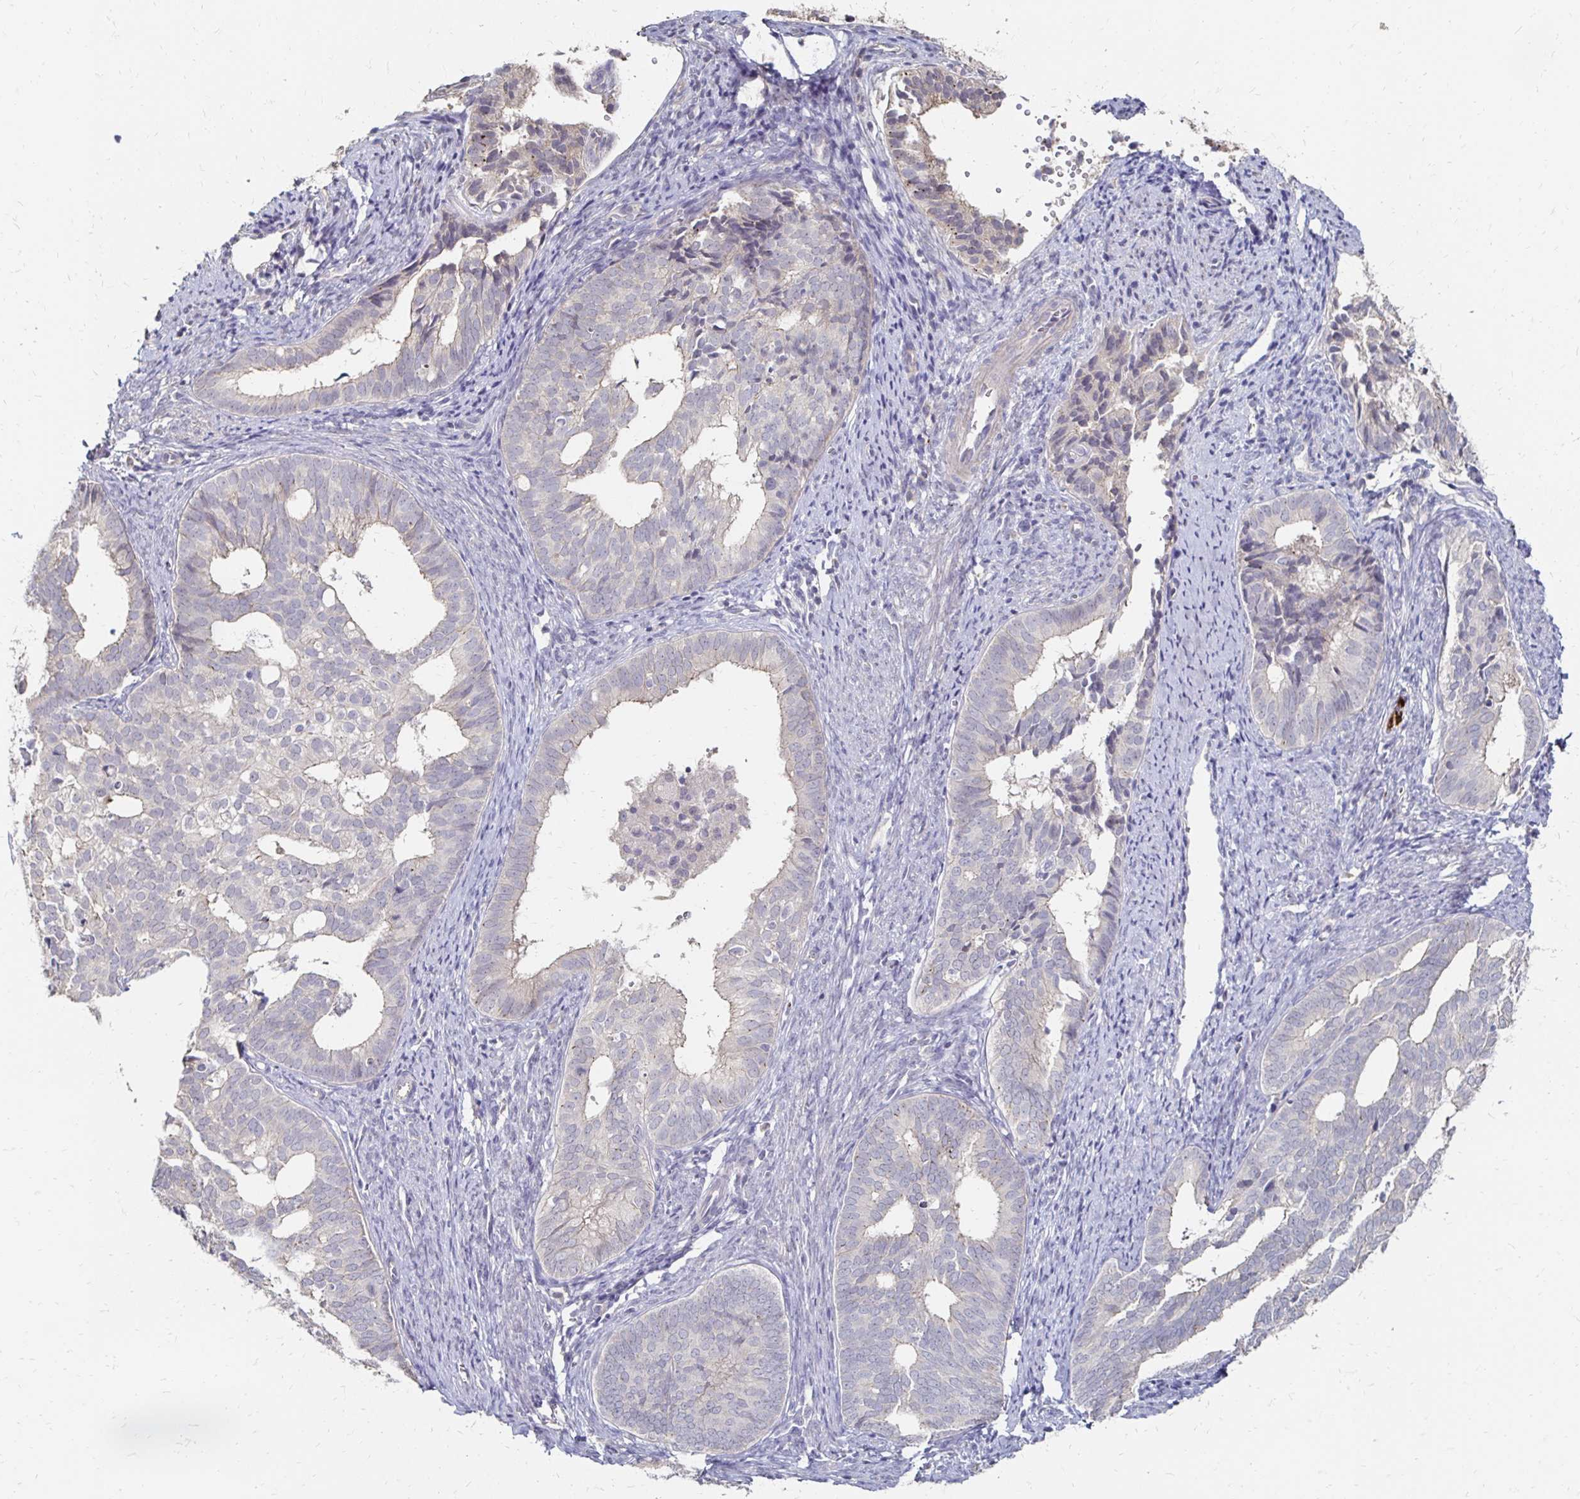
{"staining": {"intensity": "negative", "quantity": "none", "location": "none"}, "tissue": "endometrial cancer", "cell_type": "Tumor cells", "image_type": "cancer", "snomed": [{"axis": "morphology", "description": "Adenocarcinoma, NOS"}, {"axis": "topography", "description": "Endometrium"}], "caption": "Immunohistochemistry image of neoplastic tissue: human endometrial cancer stained with DAB shows no significant protein expression in tumor cells.", "gene": "ZNF727", "patient": {"sex": "female", "age": 75}}